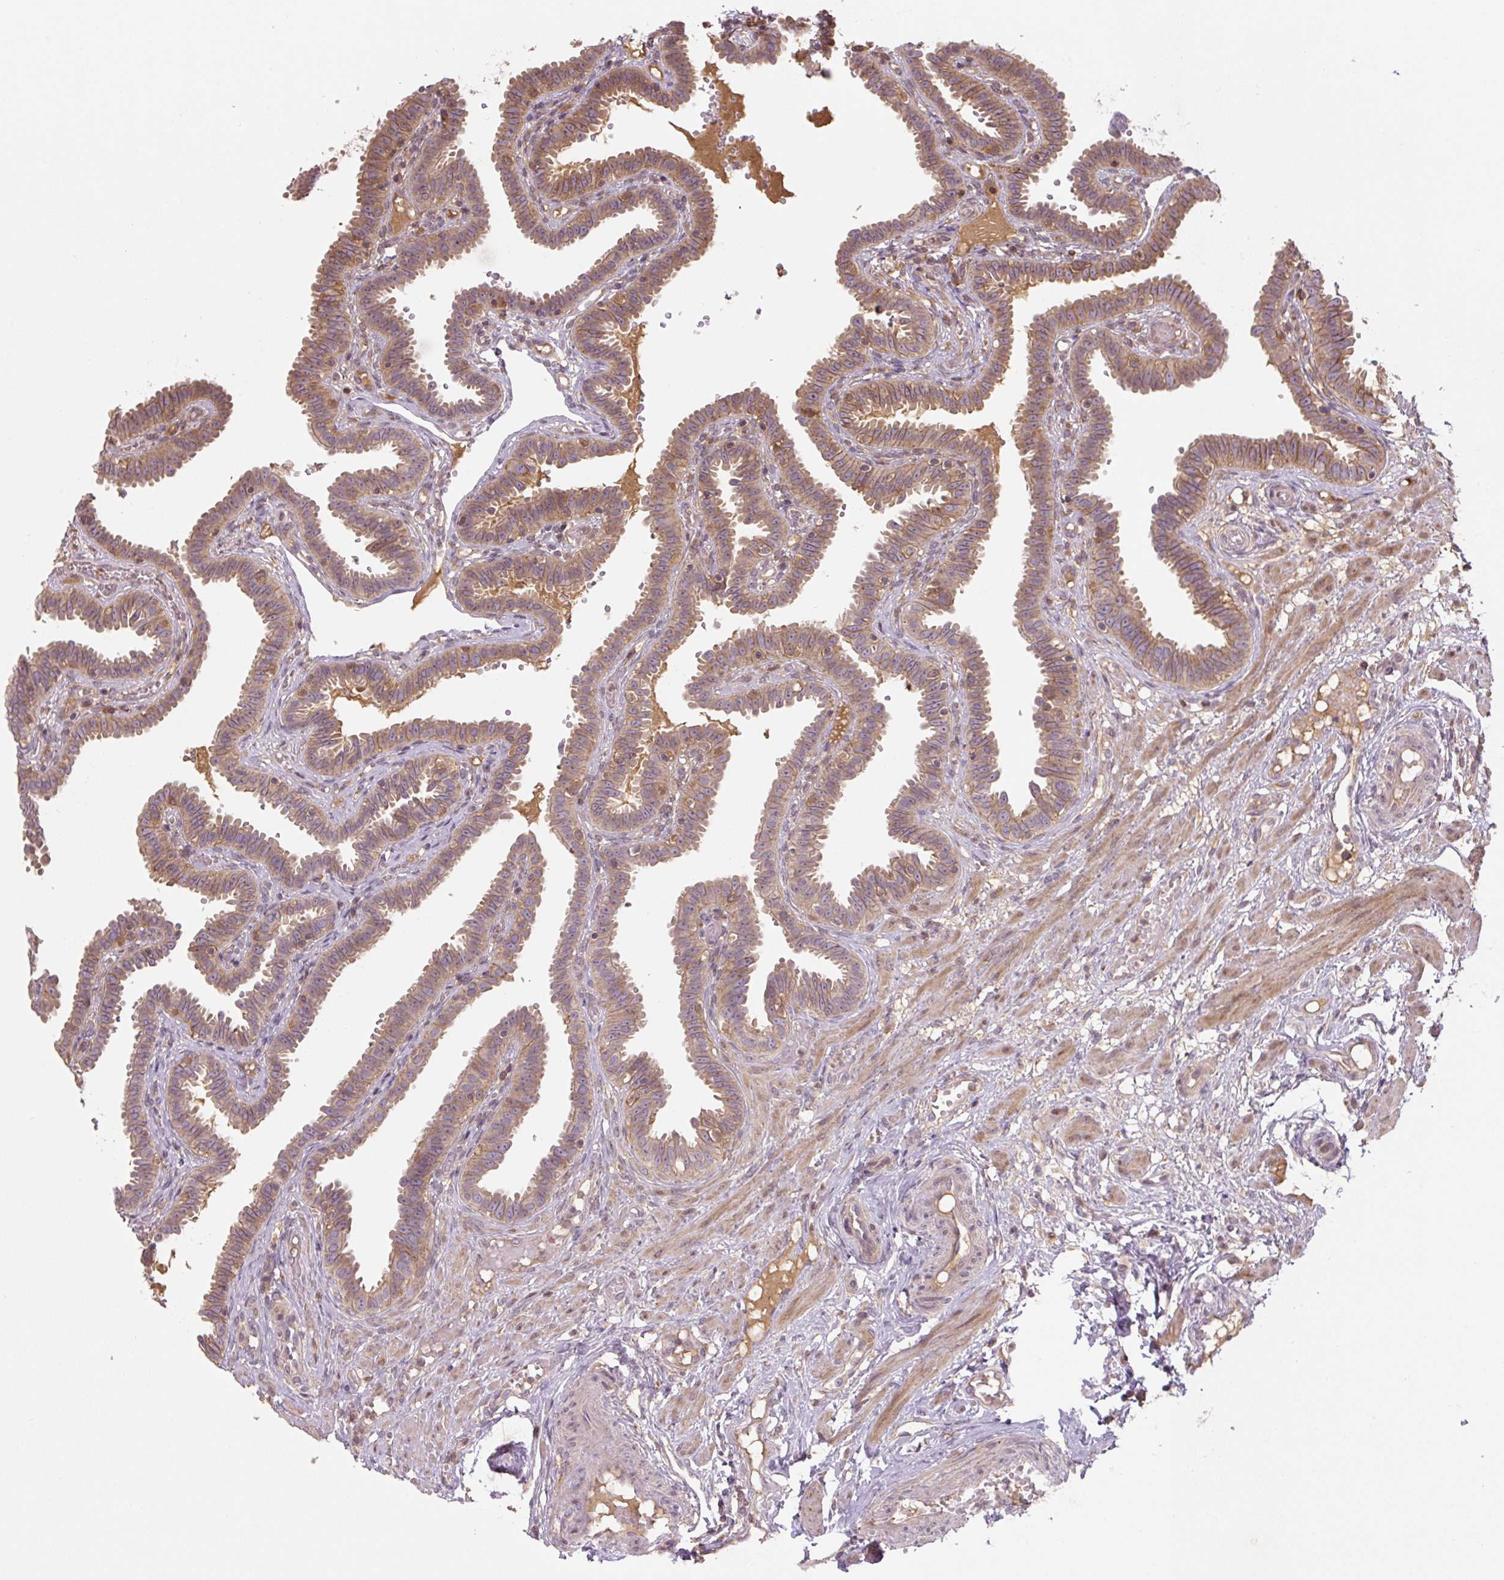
{"staining": {"intensity": "moderate", "quantity": "25%-75%", "location": "cytoplasmic/membranous"}, "tissue": "fallopian tube", "cell_type": "Glandular cells", "image_type": "normal", "snomed": [{"axis": "morphology", "description": "Normal tissue, NOS"}, {"axis": "topography", "description": "Fallopian tube"}], "caption": "Unremarkable fallopian tube reveals moderate cytoplasmic/membranous expression in approximately 25%-75% of glandular cells, visualized by immunohistochemistry.", "gene": "C2orf73", "patient": {"sex": "female", "age": 37}}